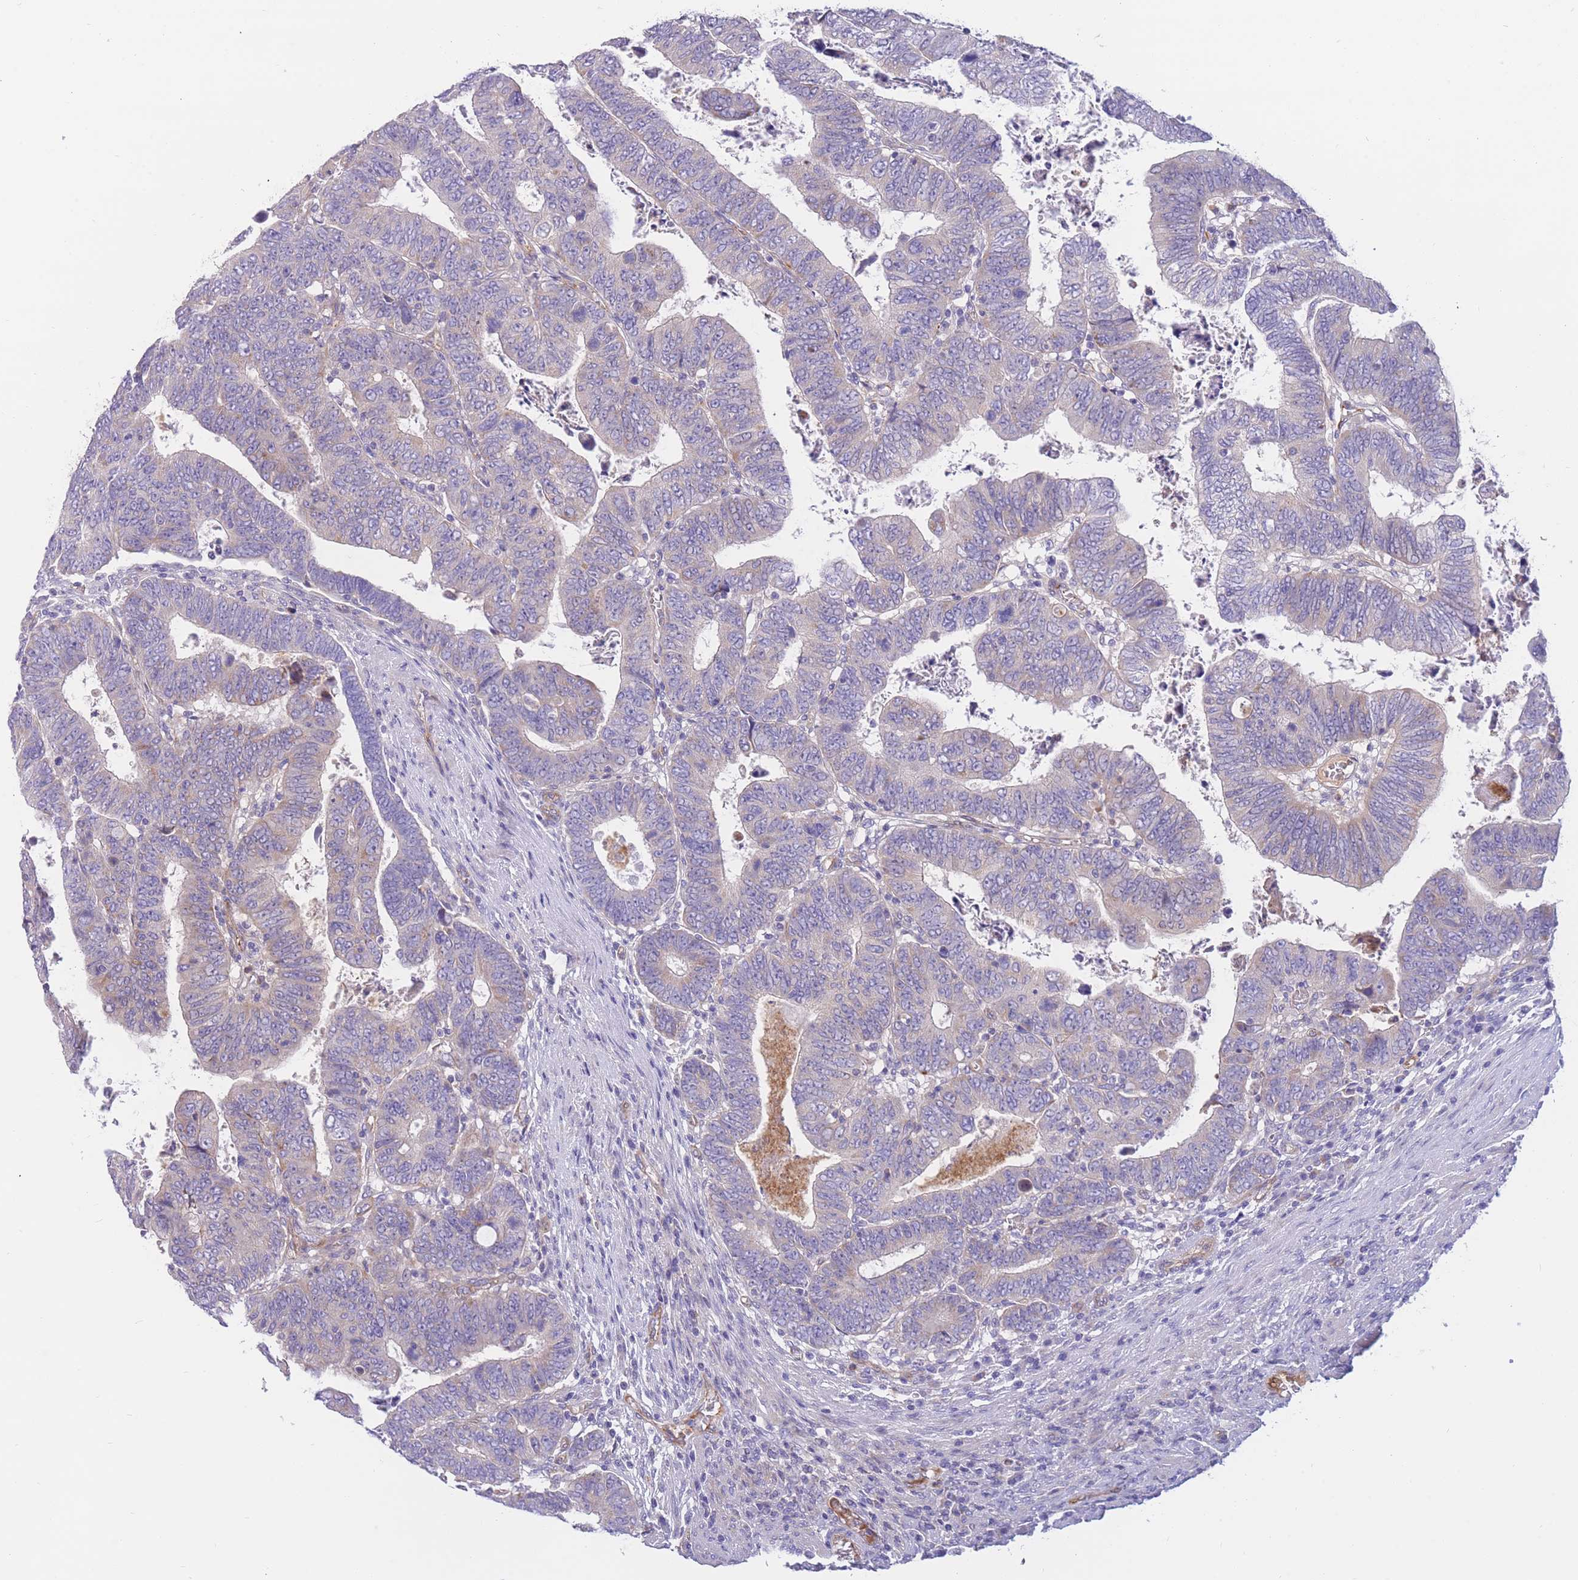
{"staining": {"intensity": "weak", "quantity": "<25%", "location": "cytoplasmic/membranous"}, "tissue": "colorectal cancer", "cell_type": "Tumor cells", "image_type": "cancer", "snomed": [{"axis": "morphology", "description": "Normal tissue, NOS"}, {"axis": "morphology", "description": "Adenocarcinoma, NOS"}, {"axis": "topography", "description": "Rectum"}], "caption": "High magnification brightfield microscopy of colorectal cancer stained with DAB (3,3'-diaminobenzidine) (brown) and counterstained with hematoxylin (blue): tumor cells show no significant positivity.", "gene": "SULT1A1", "patient": {"sex": "female", "age": 65}}